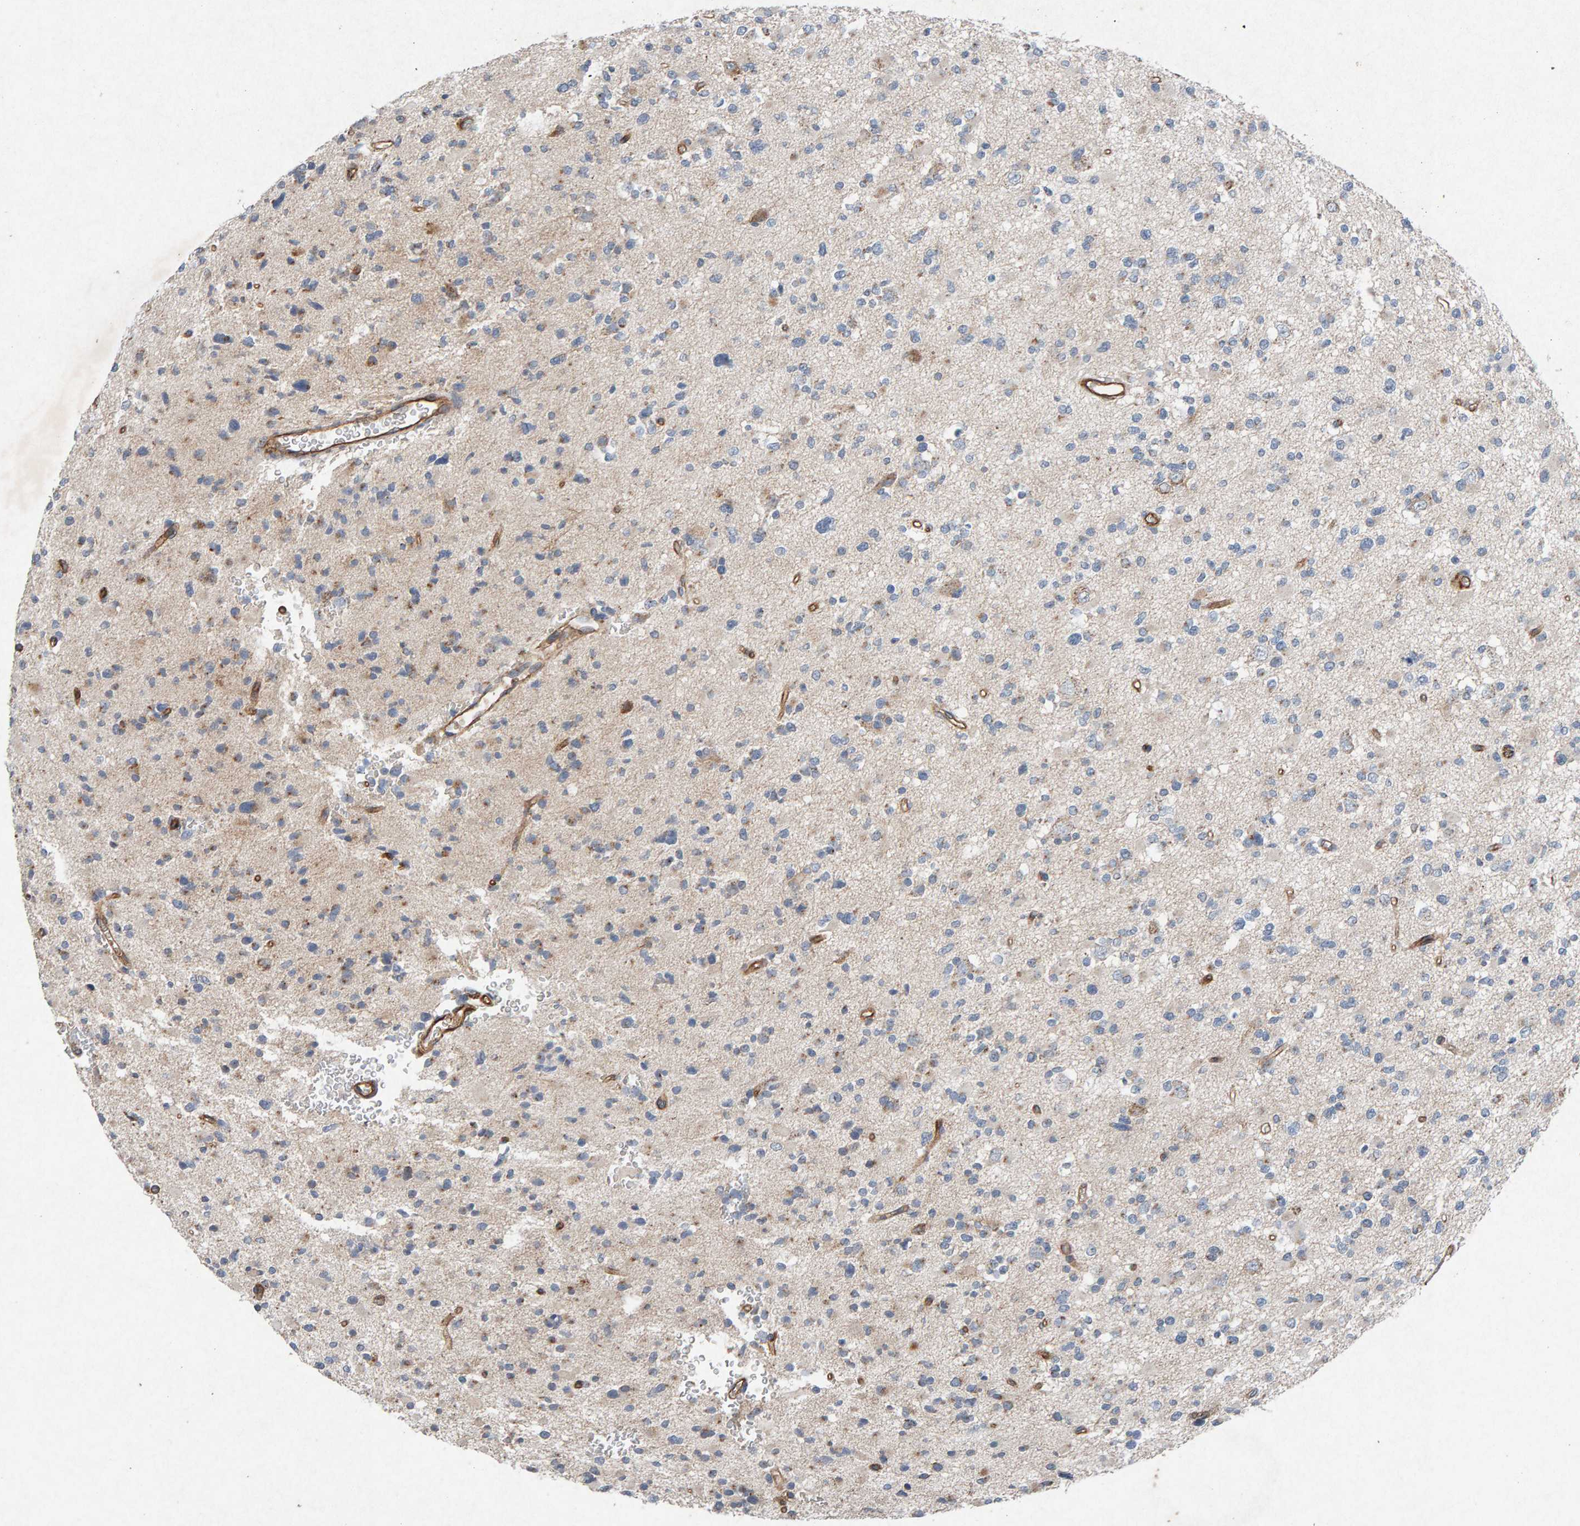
{"staining": {"intensity": "weak", "quantity": "<25%", "location": "cytoplasmic/membranous"}, "tissue": "glioma", "cell_type": "Tumor cells", "image_type": "cancer", "snomed": [{"axis": "morphology", "description": "Glioma, malignant, Low grade"}, {"axis": "topography", "description": "Brain"}], "caption": "Immunohistochemistry of malignant glioma (low-grade) demonstrates no staining in tumor cells.", "gene": "PTPRM", "patient": {"sex": "female", "age": 22}}